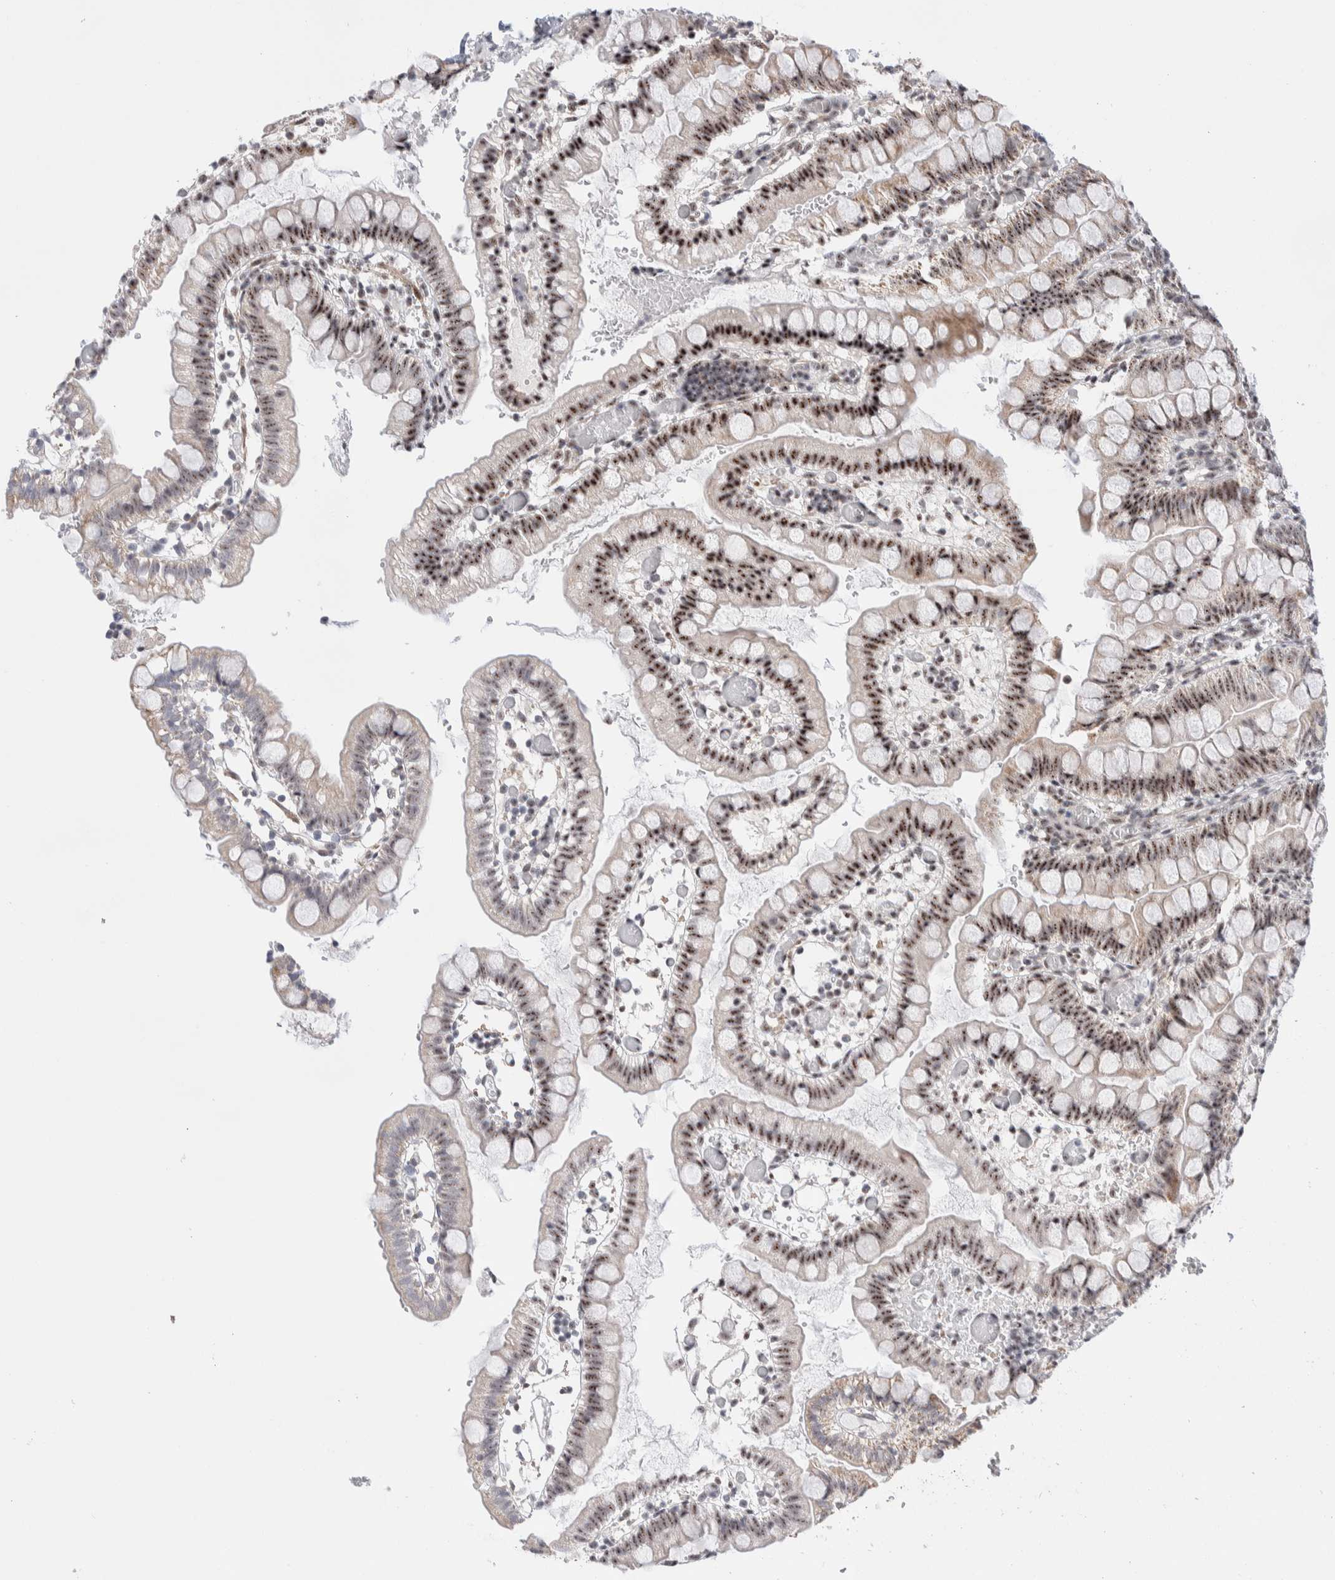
{"staining": {"intensity": "moderate", "quantity": ">75%", "location": "cytoplasmic/membranous,nuclear"}, "tissue": "small intestine", "cell_type": "Glandular cells", "image_type": "normal", "snomed": [{"axis": "morphology", "description": "Normal tissue, NOS"}, {"axis": "morphology", "description": "Developmental malformation"}, {"axis": "topography", "description": "Small intestine"}], "caption": "Immunohistochemical staining of unremarkable human small intestine displays >75% levels of moderate cytoplasmic/membranous,nuclear protein expression in approximately >75% of glandular cells. (Brightfield microscopy of DAB IHC at high magnification).", "gene": "ZNF695", "patient": {"sex": "male"}}